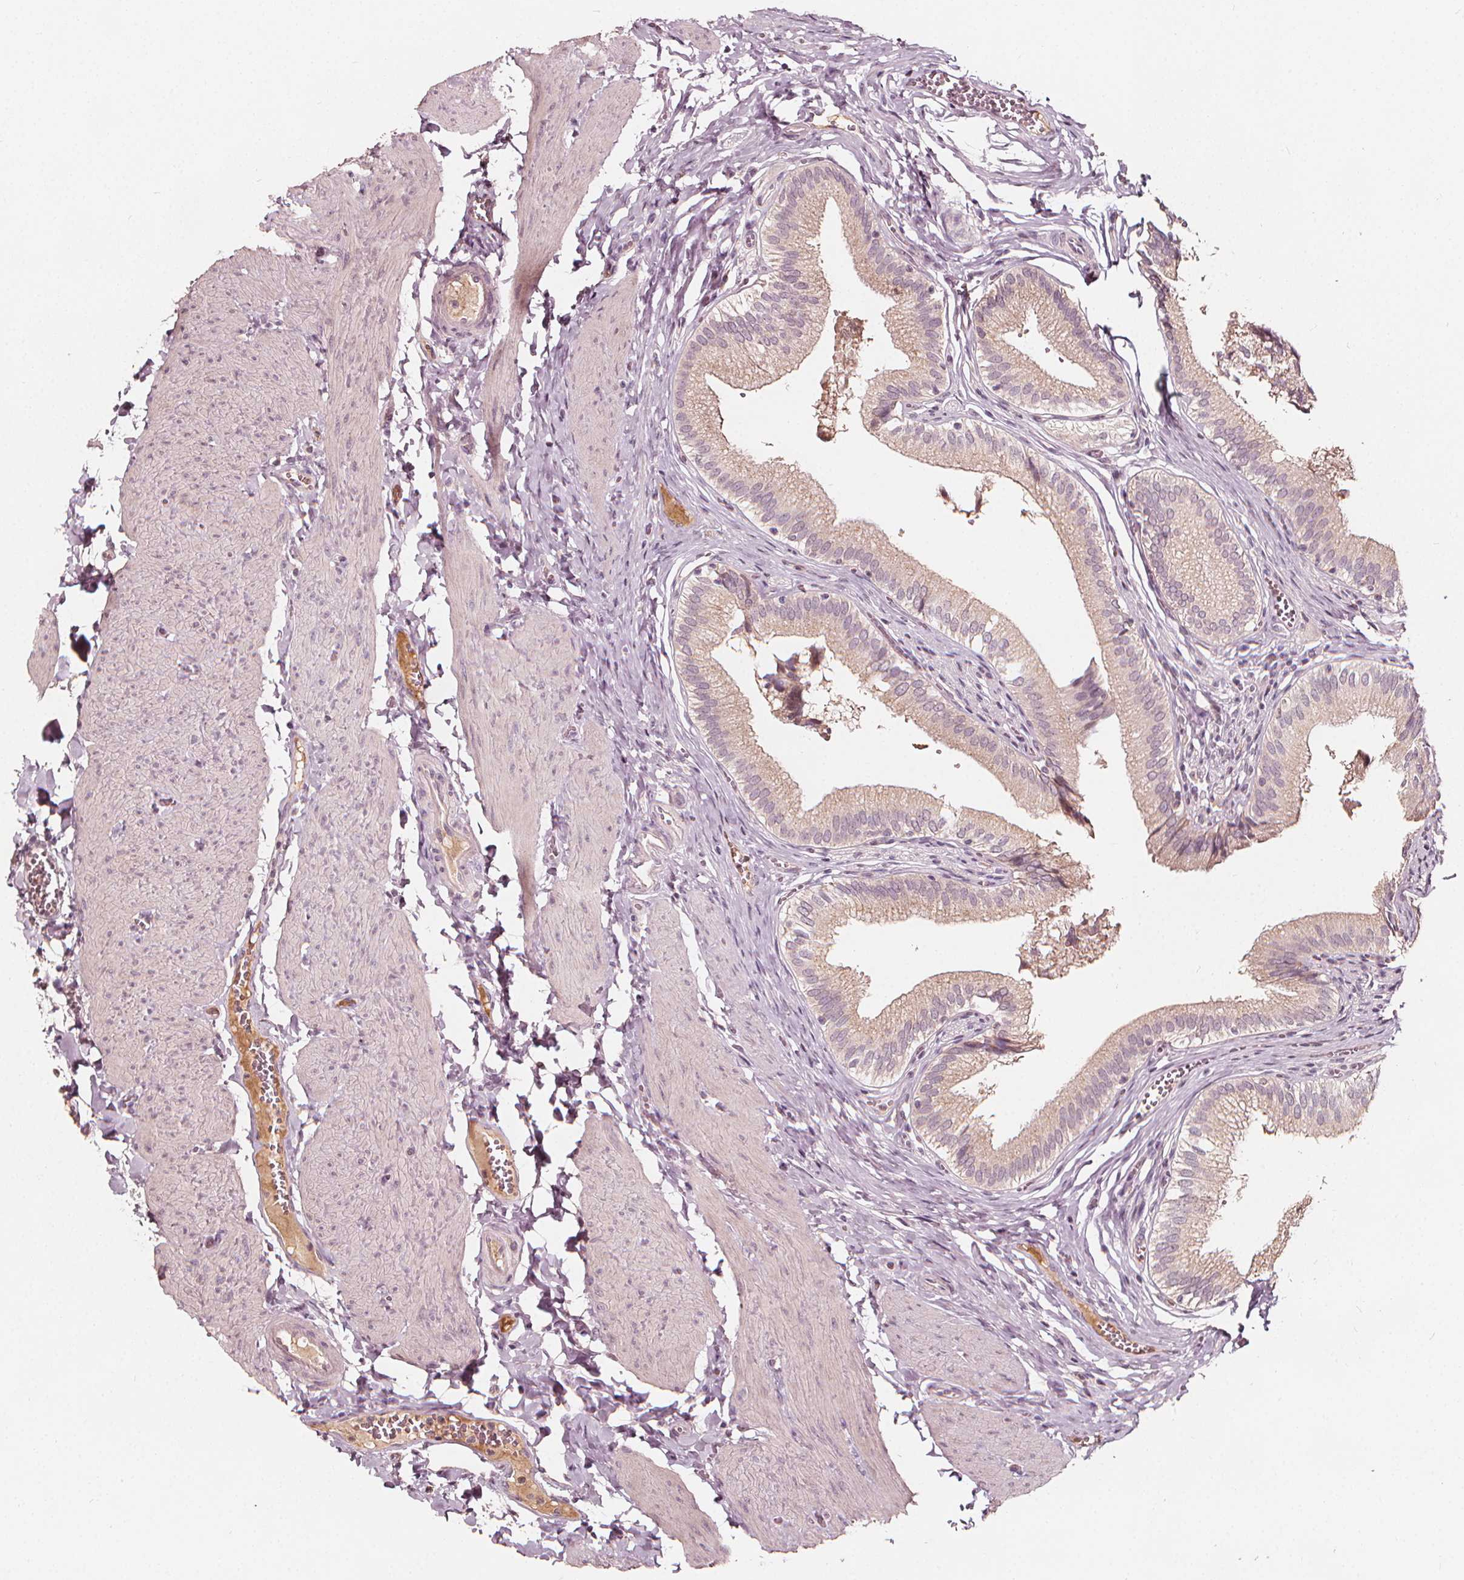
{"staining": {"intensity": "weak", "quantity": ">75%", "location": "cytoplasmic/membranous"}, "tissue": "gallbladder", "cell_type": "Glandular cells", "image_type": "normal", "snomed": [{"axis": "morphology", "description": "Normal tissue, NOS"}, {"axis": "topography", "description": "Gallbladder"}, {"axis": "topography", "description": "Peripheral nerve tissue"}], "caption": "Human gallbladder stained with a brown dye reveals weak cytoplasmic/membranous positive staining in about >75% of glandular cells.", "gene": "NPC1L1", "patient": {"sex": "male", "age": 17}}